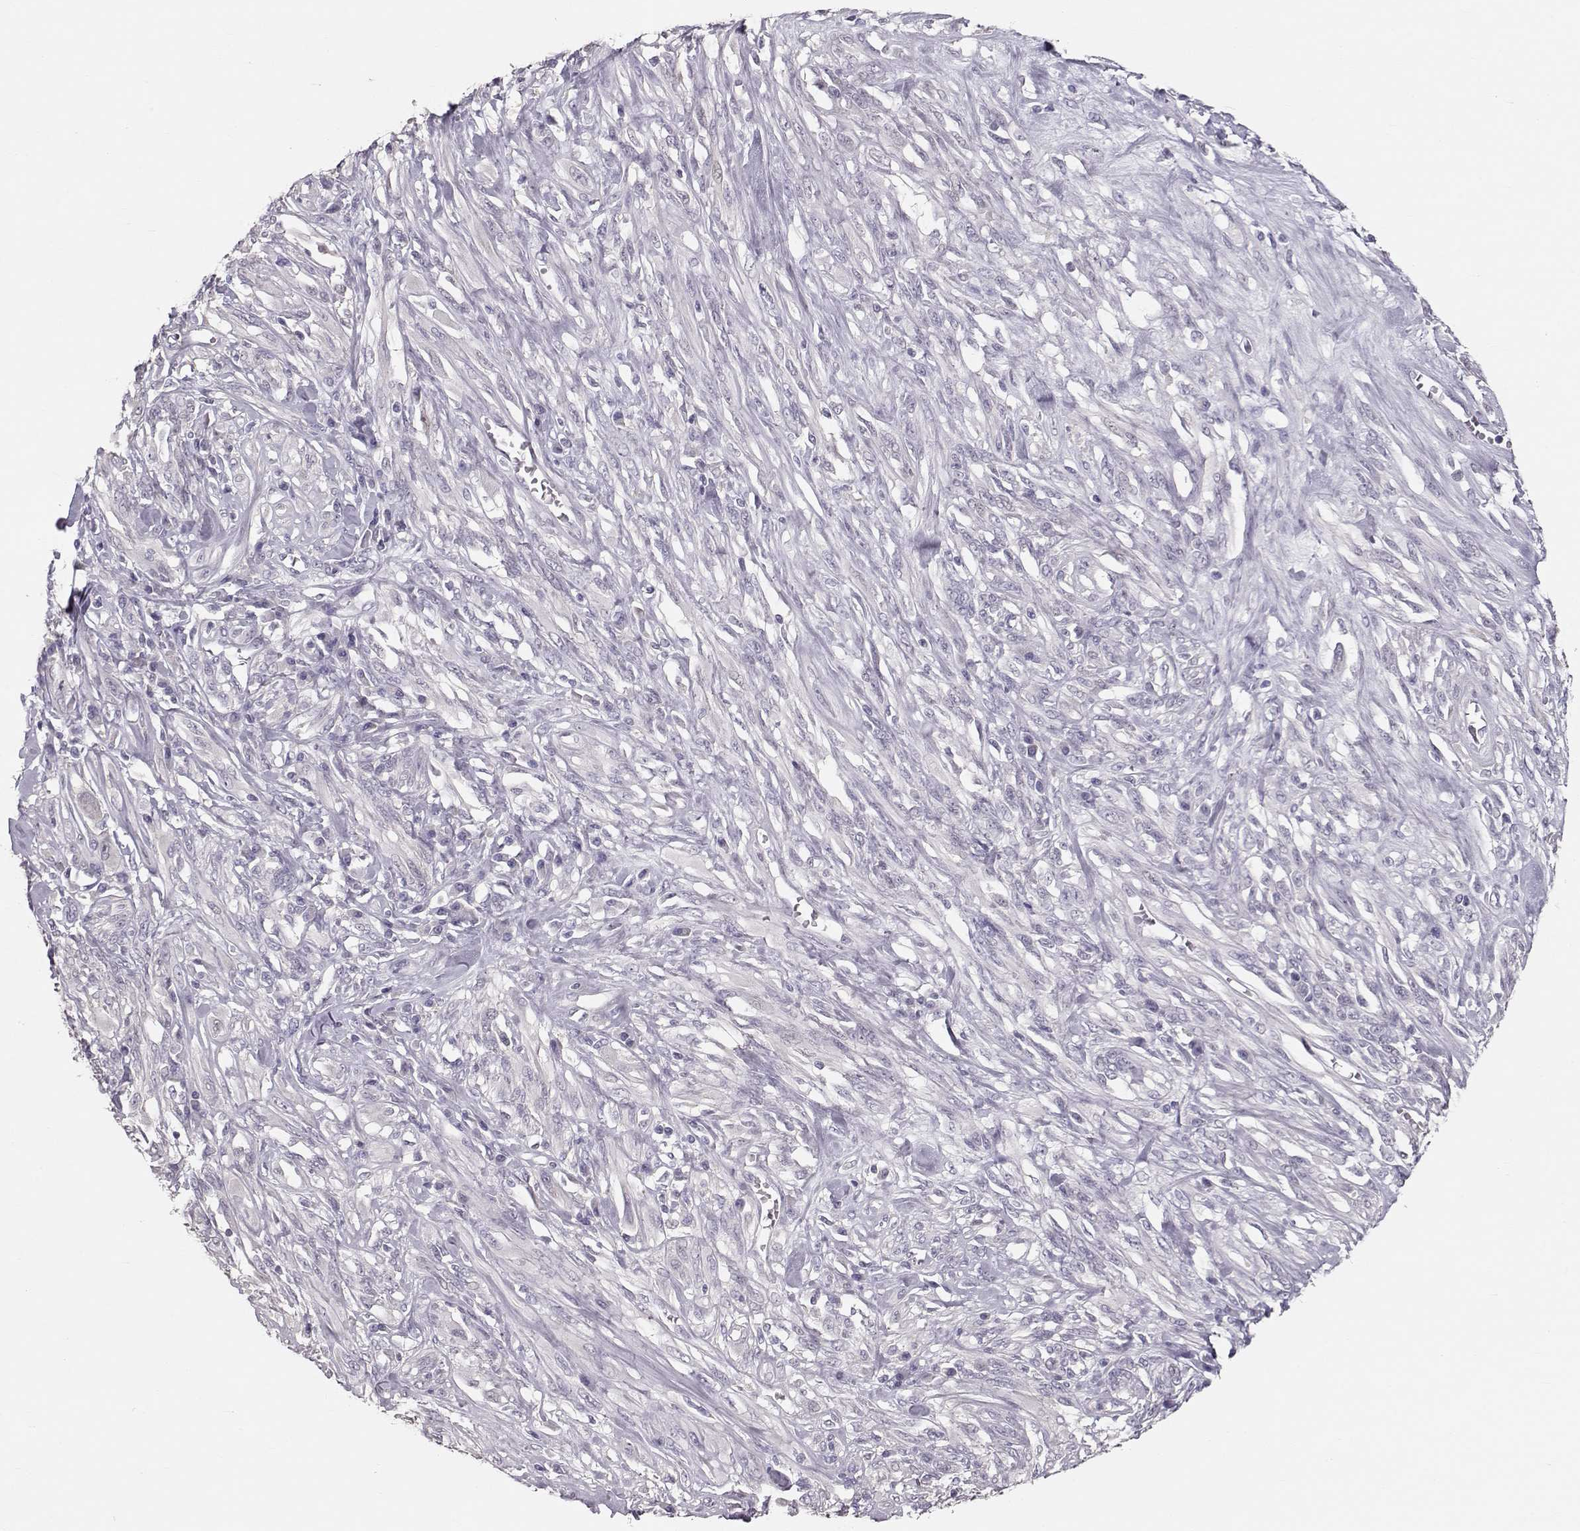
{"staining": {"intensity": "negative", "quantity": "none", "location": "none"}, "tissue": "melanoma", "cell_type": "Tumor cells", "image_type": "cancer", "snomed": [{"axis": "morphology", "description": "Malignant melanoma, NOS"}, {"axis": "topography", "description": "Skin"}], "caption": "A micrograph of malignant melanoma stained for a protein reveals no brown staining in tumor cells.", "gene": "POU1F1", "patient": {"sex": "female", "age": 91}}